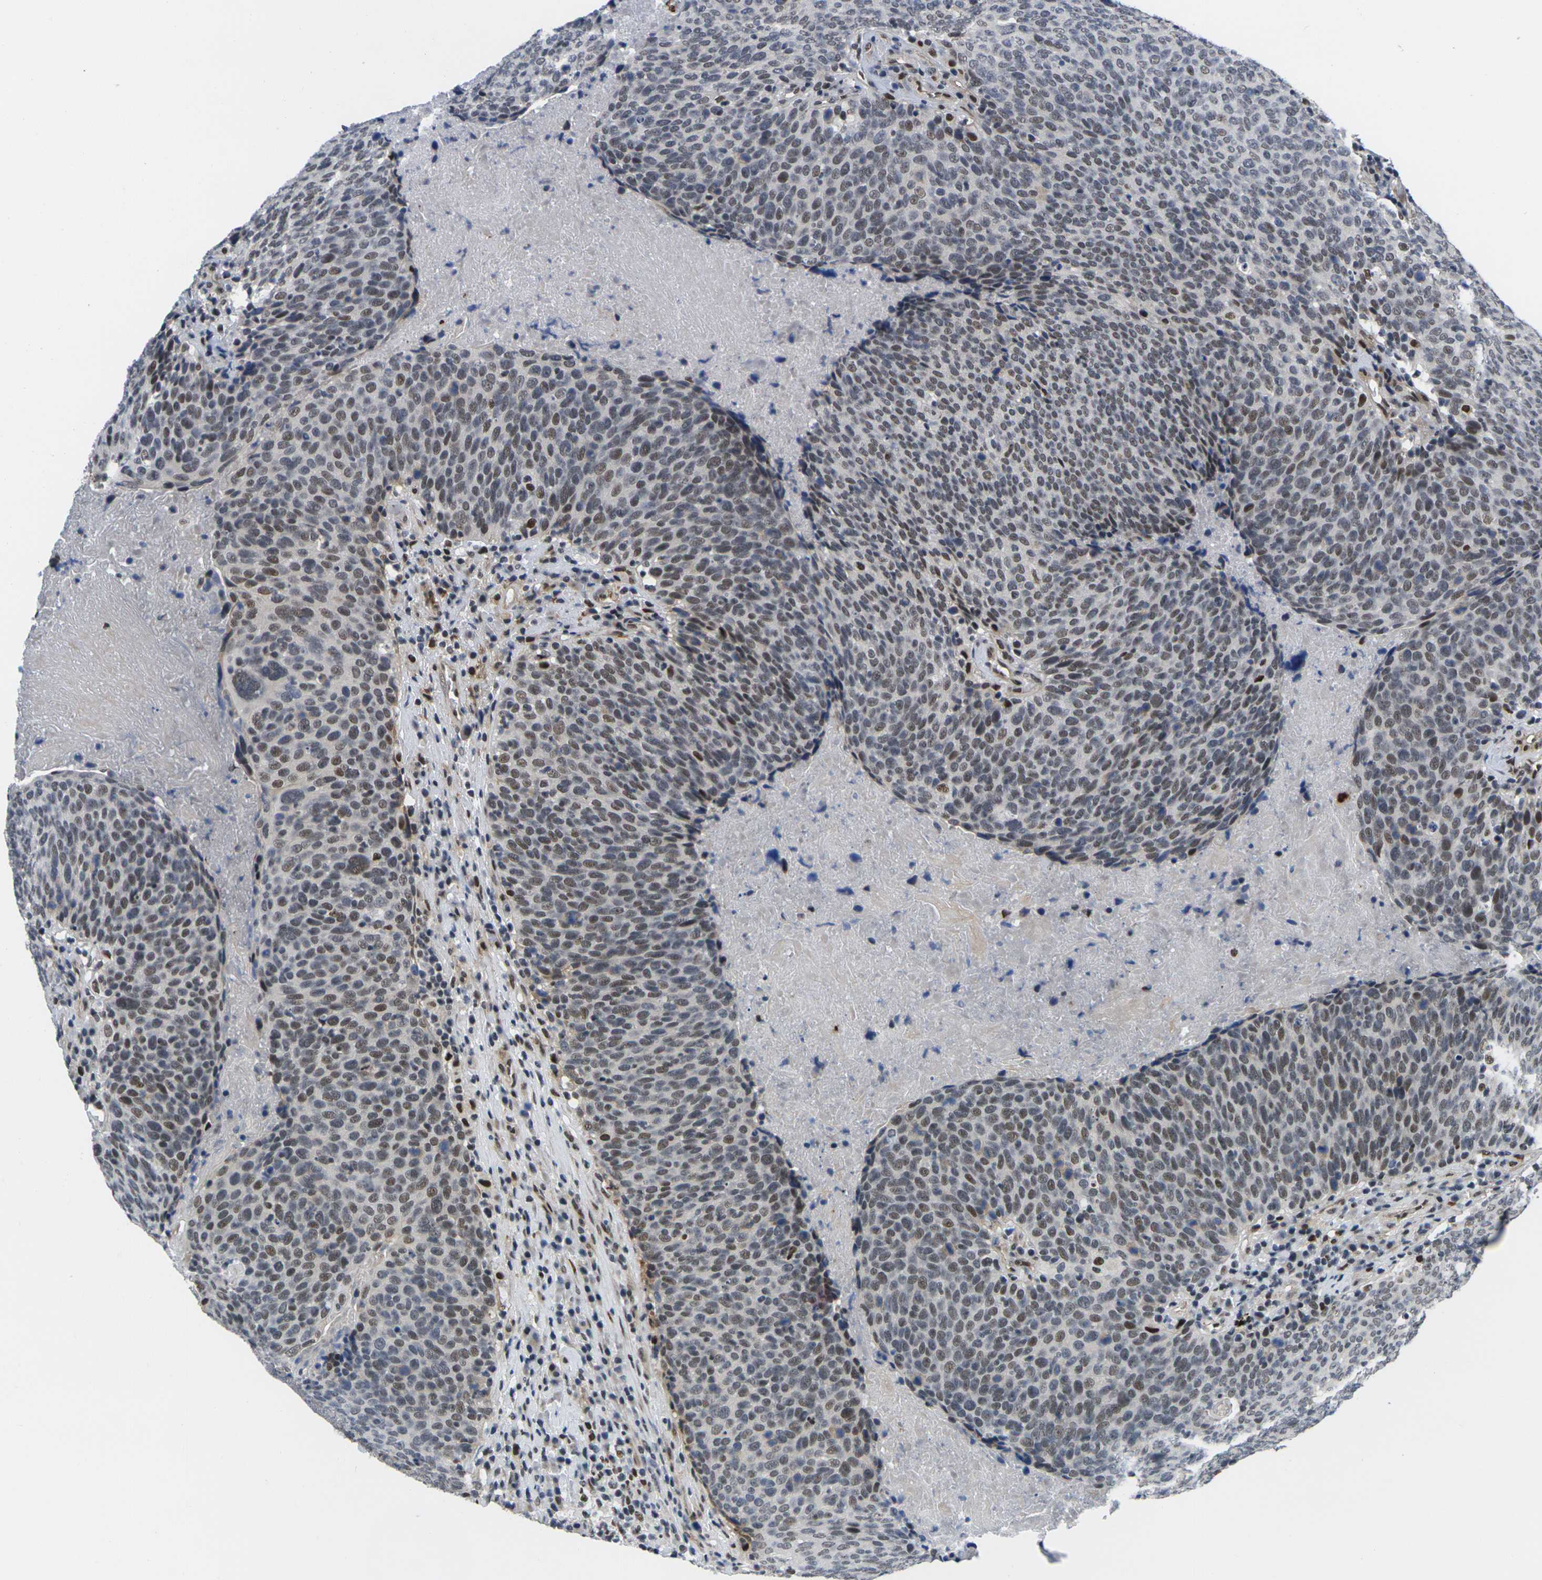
{"staining": {"intensity": "moderate", "quantity": "25%-75%", "location": "nuclear"}, "tissue": "head and neck cancer", "cell_type": "Tumor cells", "image_type": "cancer", "snomed": [{"axis": "morphology", "description": "Squamous cell carcinoma, NOS"}, {"axis": "morphology", "description": "Squamous cell carcinoma, metastatic, NOS"}, {"axis": "topography", "description": "Lymph node"}, {"axis": "topography", "description": "Head-Neck"}], "caption": "Protein staining of head and neck squamous cell carcinoma tissue exhibits moderate nuclear expression in about 25%-75% of tumor cells.", "gene": "RBM7", "patient": {"sex": "male", "age": 62}}